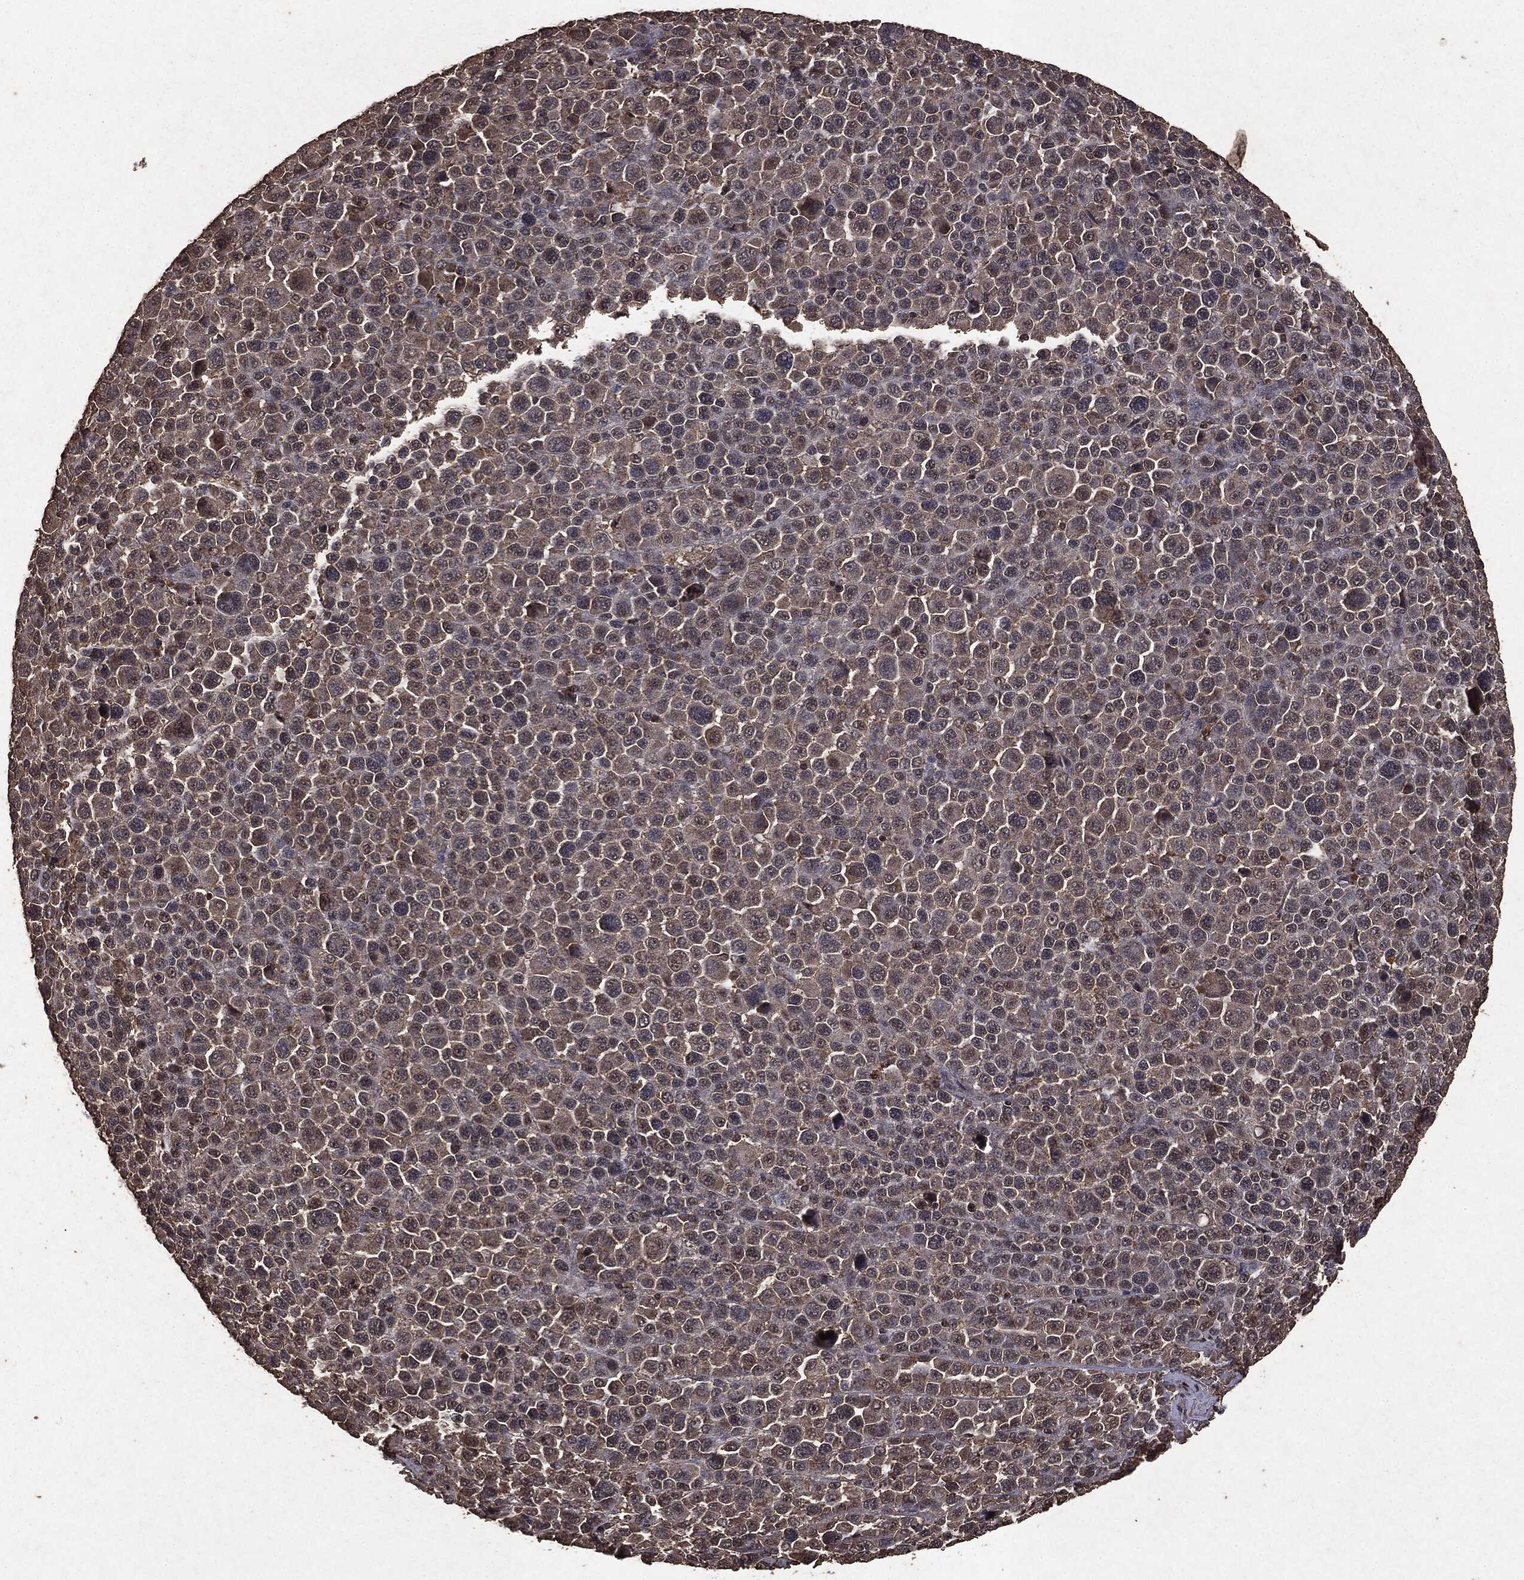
{"staining": {"intensity": "weak", "quantity": ">75%", "location": "cytoplasmic/membranous"}, "tissue": "melanoma", "cell_type": "Tumor cells", "image_type": "cancer", "snomed": [{"axis": "morphology", "description": "Malignant melanoma, NOS"}, {"axis": "topography", "description": "Skin"}], "caption": "A photomicrograph showing weak cytoplasmic/membranous positivity in about >75% of tumor cells in malignant melanoma, as visualized by brown immunohistochemical staining.", "gene": "NME1", "patient": {"sex": "female", "age": 57}}